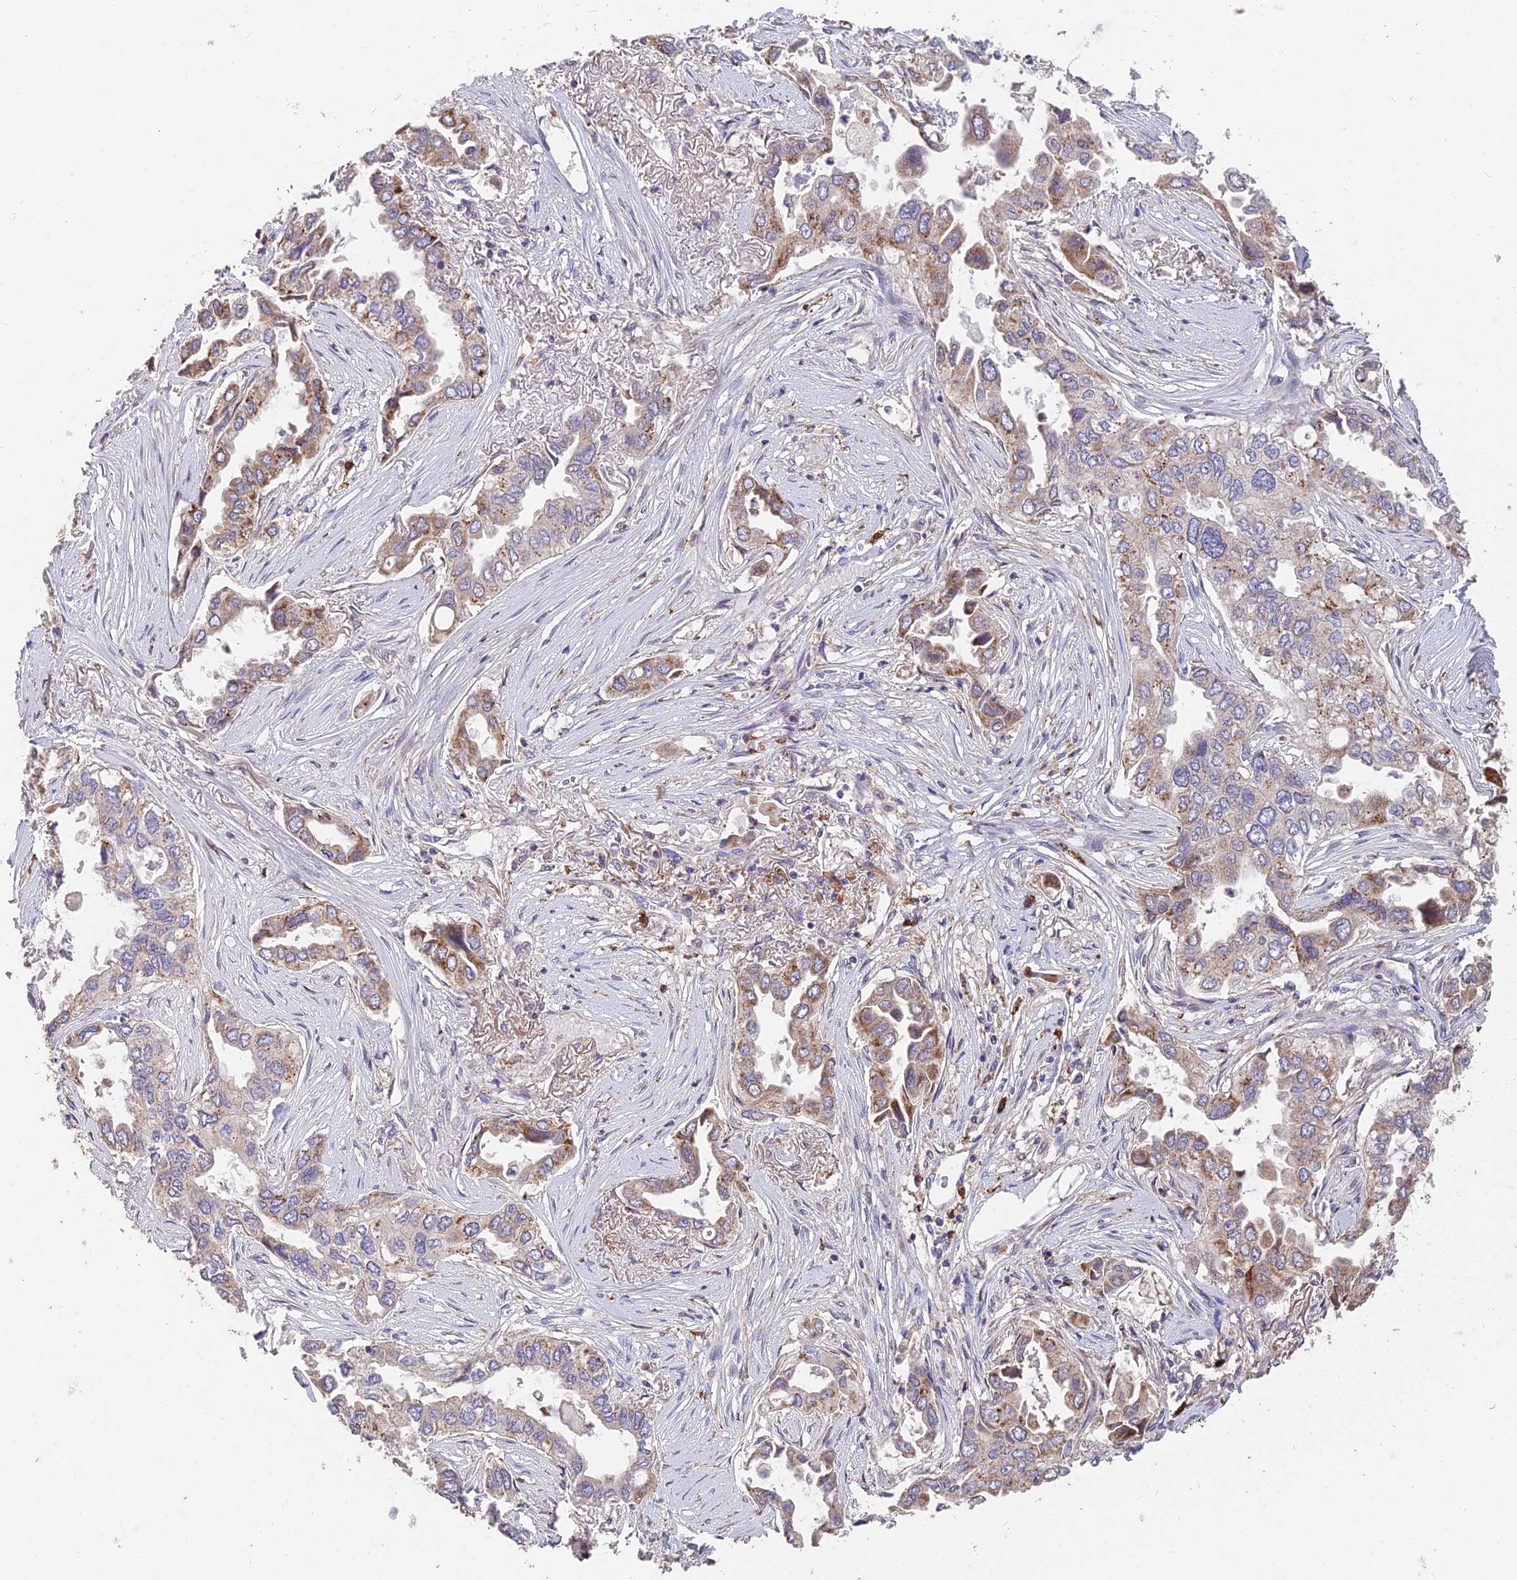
{"staining": {"intensity": "moderate", "quantity": "25%-75%", "location": "cytoplasmic/membranous"}, "tissue": "lung cancer", "cell_type": "Tumor cells", "image_type": "cancer", "snomed": [{"axis": "morphology", "description": "Adenocarcinoma, NOS"}, {"axis": "topography", "description": "Lung"}], "caption": "Lung cancer was stained to show a protein in brown. There is medium levels of moderate cytoplasmic/membranous staining in approximately 25%-75% of tumor cells.", "gene": "IFT22", "patient": {"sex": "female", "age": 76}}